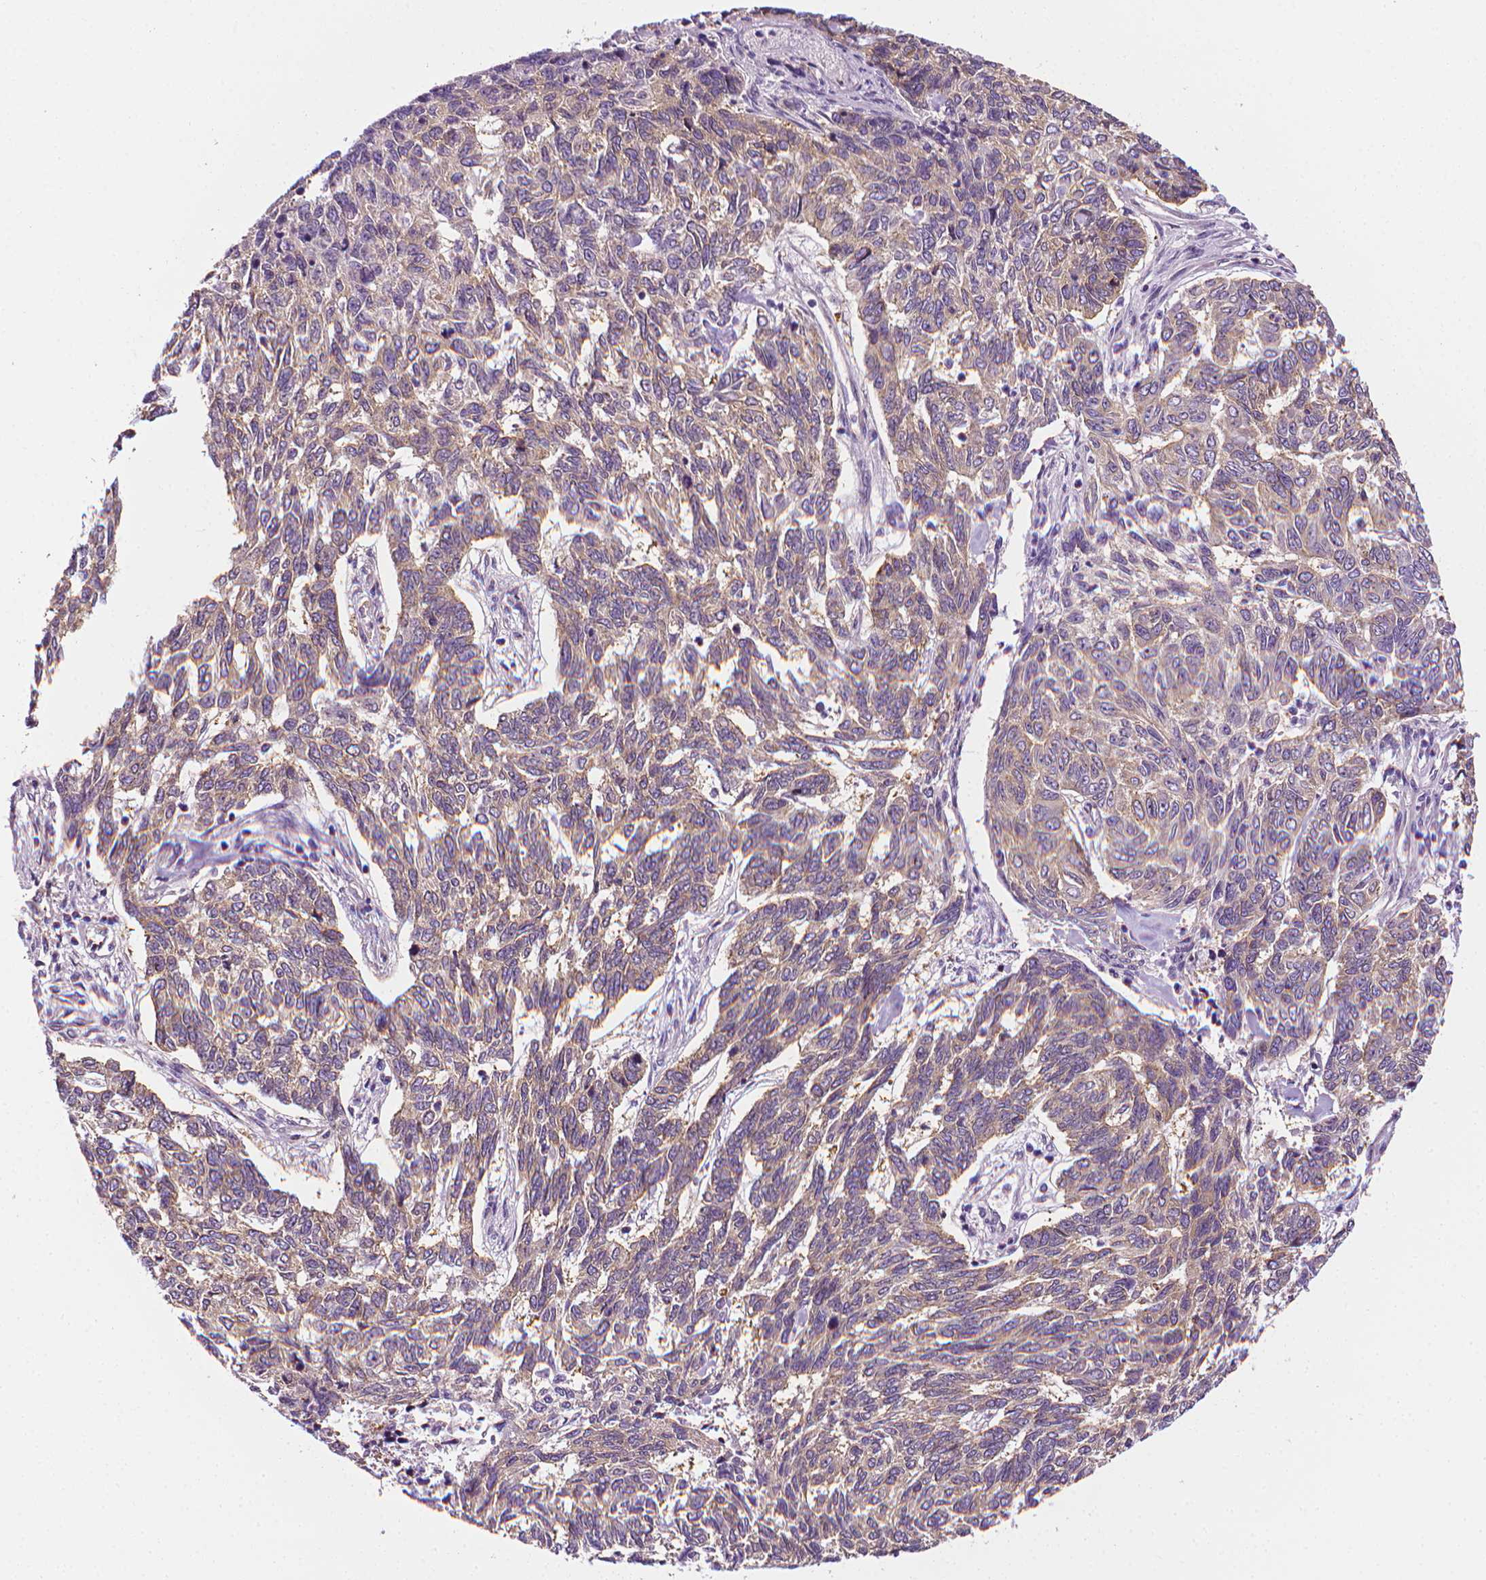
{"staining": {"intensity": "weak", "quantity": "25%-75%", "location": "cytoplasmic/membranous"}, "tissue": "skin cancer", "cell_type": "Tumor cells", "image_type": "cancer", "snomed": [{"axis": "morphology", "description": "Basal cell carcinoma"}, {"axis": "topography", "description": "Skin"}], "caption": "Basal cell carcinoma (skin) stained for a protein exhibits weak cytoplasmic/membranous positivity in tumor cells. (Brightfield microscopy of DAB IHC at high magnification).", "gene": "MCOLN3", "patient": {"sex": "female", "age": 65}}